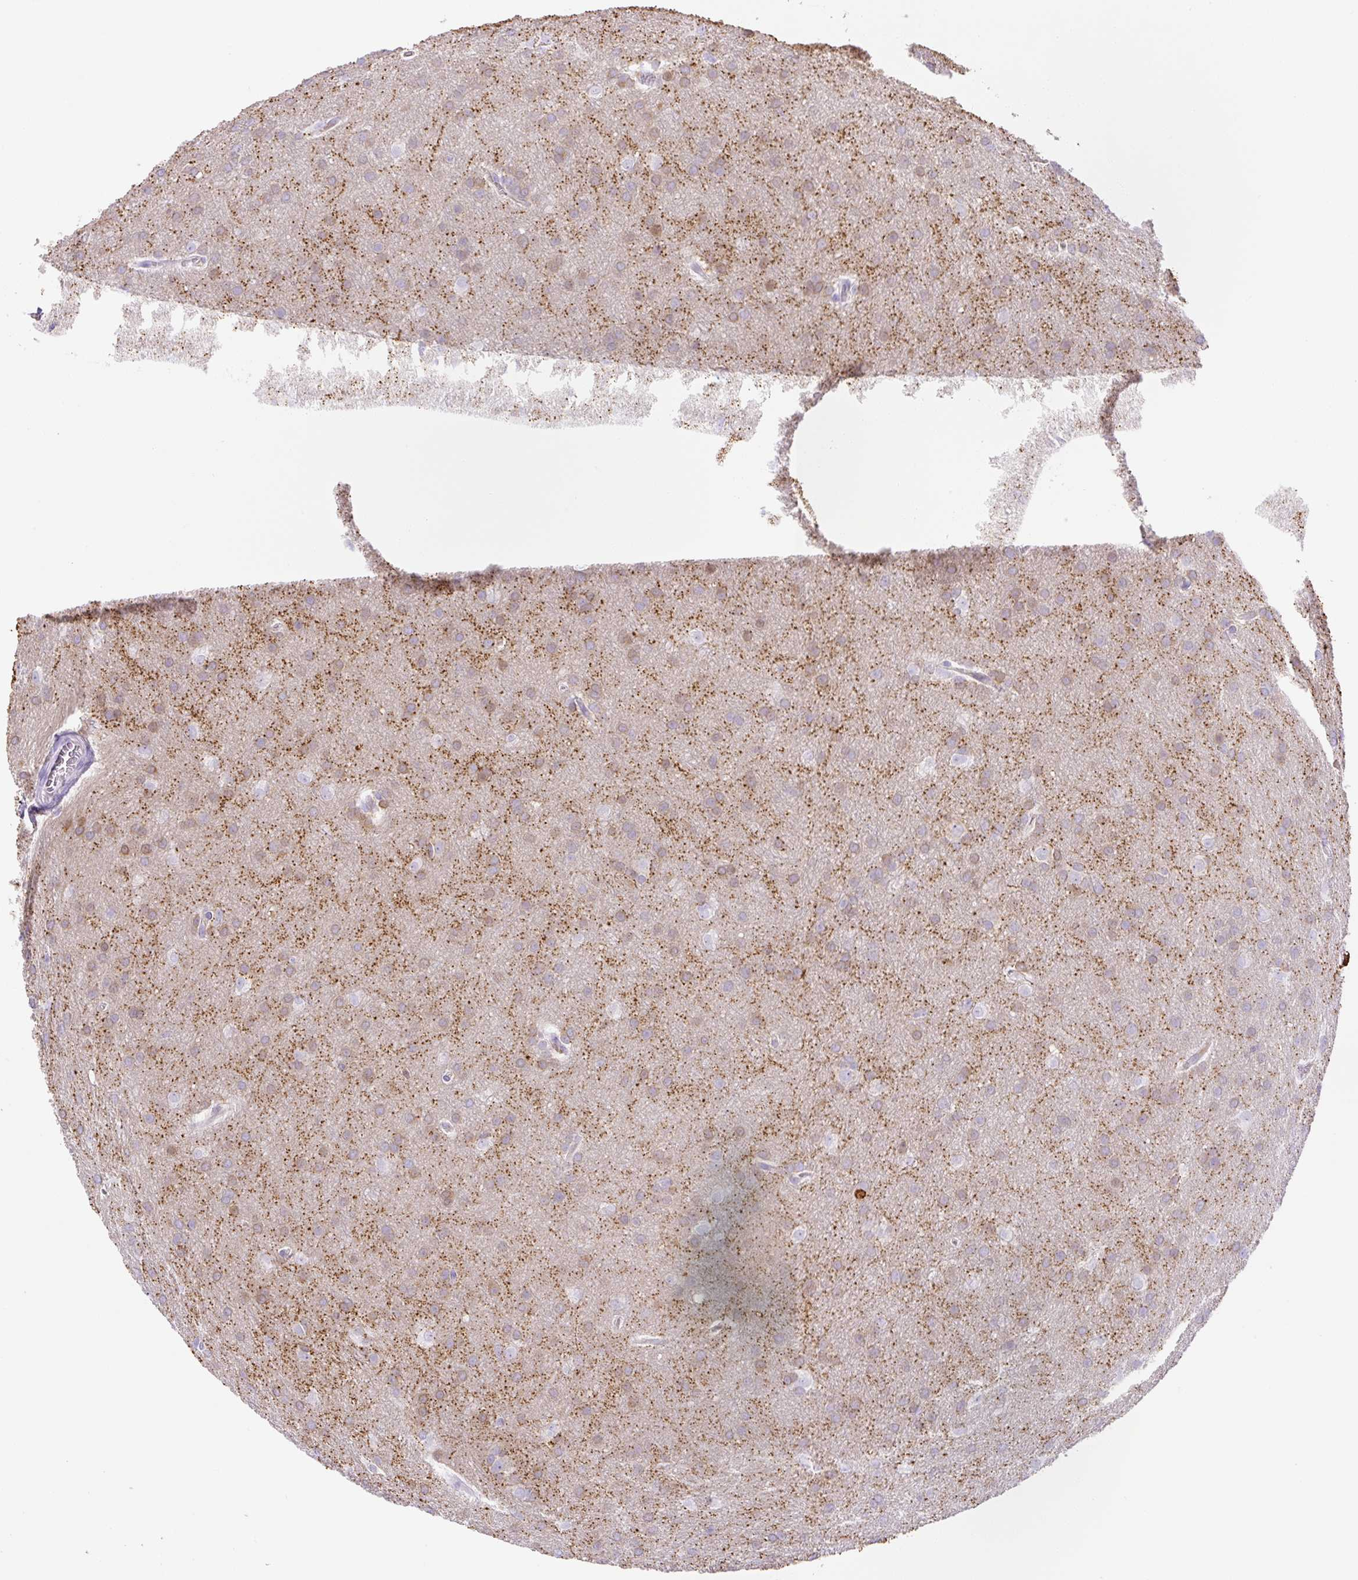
{"staining": {"intensity": "weak", "quantity": "<25%", "location": "cytoplasmic/membranous,nuclear"}, "tissue": "glioma", "cell_type": "Tumor cells", "image_type": "cancer", "snomed": [{"axis": "morphology", "description": "Glioma, malignant, Low grade"}, {"axis": "topography", "description": "Brain"}], "caption": "Immunohistochemistry (IHC) of malignant glioma (low-grade) shows no staining in tumor cells.", "gene": "ASB4", "patient": {"sex": "female", "age": 32}}